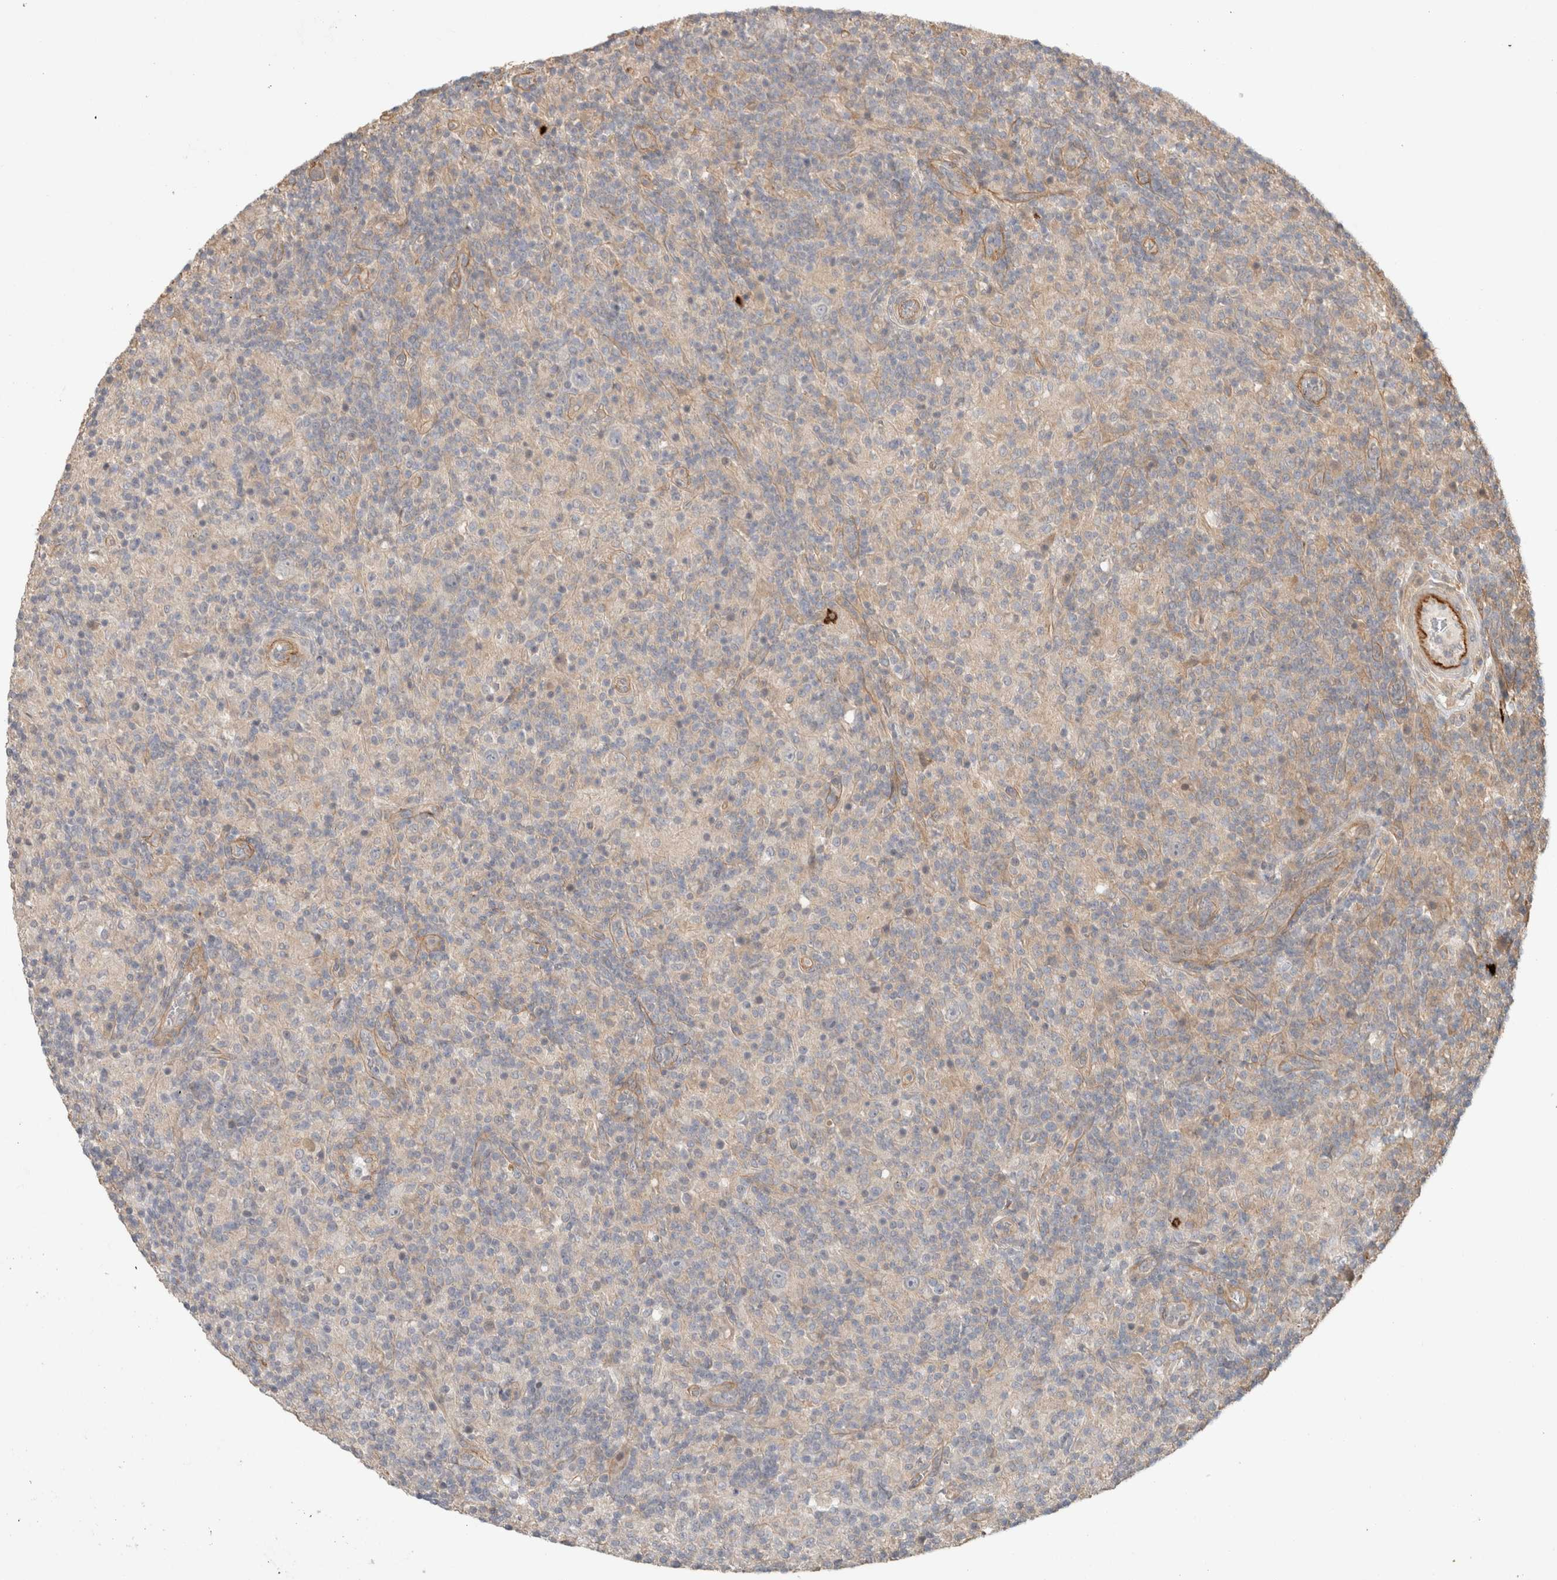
{"staining": {"intensity": "negative", "quantity": "none", "location": "none"}, "tissue": "lymphoma", "cell_type": "Tumor cells", "image_type": "cancer", "snomed": [{"axis": "morphology", "description": "Hodgkin's disease, NOS"}, {"axis": "topography", "description": "Lymph node"}], "caption": "Photomicrograph shows no significant protein staining in tumor cells of Hodgkin's disease.", "gene": "HSPG2", "patient": {"sex": "male", "age": 70}}